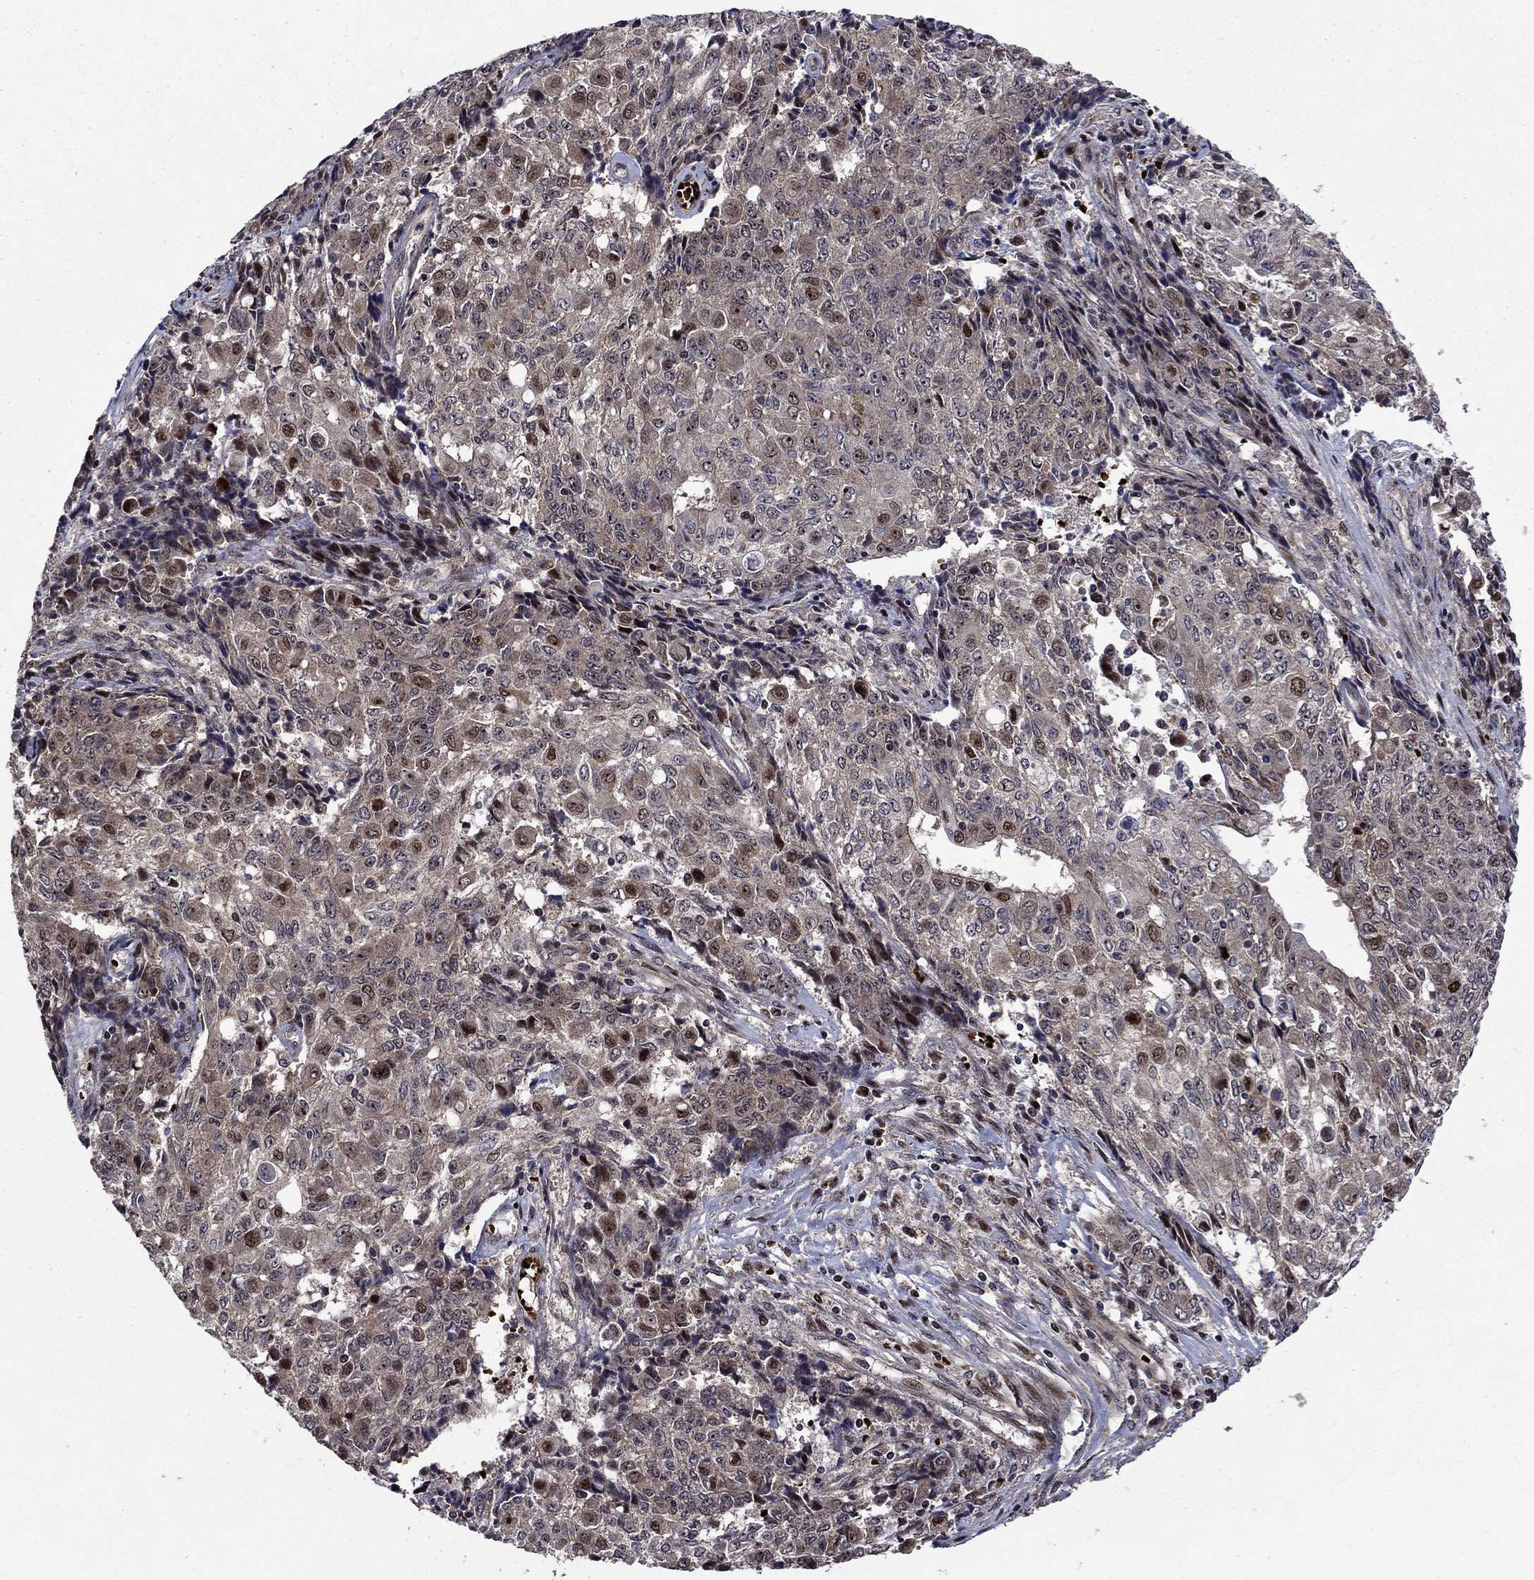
{"staining": {"intensity": "moderate", "quantity": "<25%", "location": "nuclear"}, "tissue": "ovarian cancer", "cell_type": "Tumor cells", "image_type": "cancer", "snomed": [{"axis": "morphology", "description": "Carcinoma, endometroid"}, {"axis": "topography", "description": "Ovary"}], "caption": "Endometroid carcinoma (ovarian) was stained to show a protein in brown. There is low levels of moderate nuclear expression in approximately <25% of tumor cells. (IHC, brightfield microscopy, high magnification).", "gene": "AGTPBP1", "patient": {"sex": "female", "age": 42}}